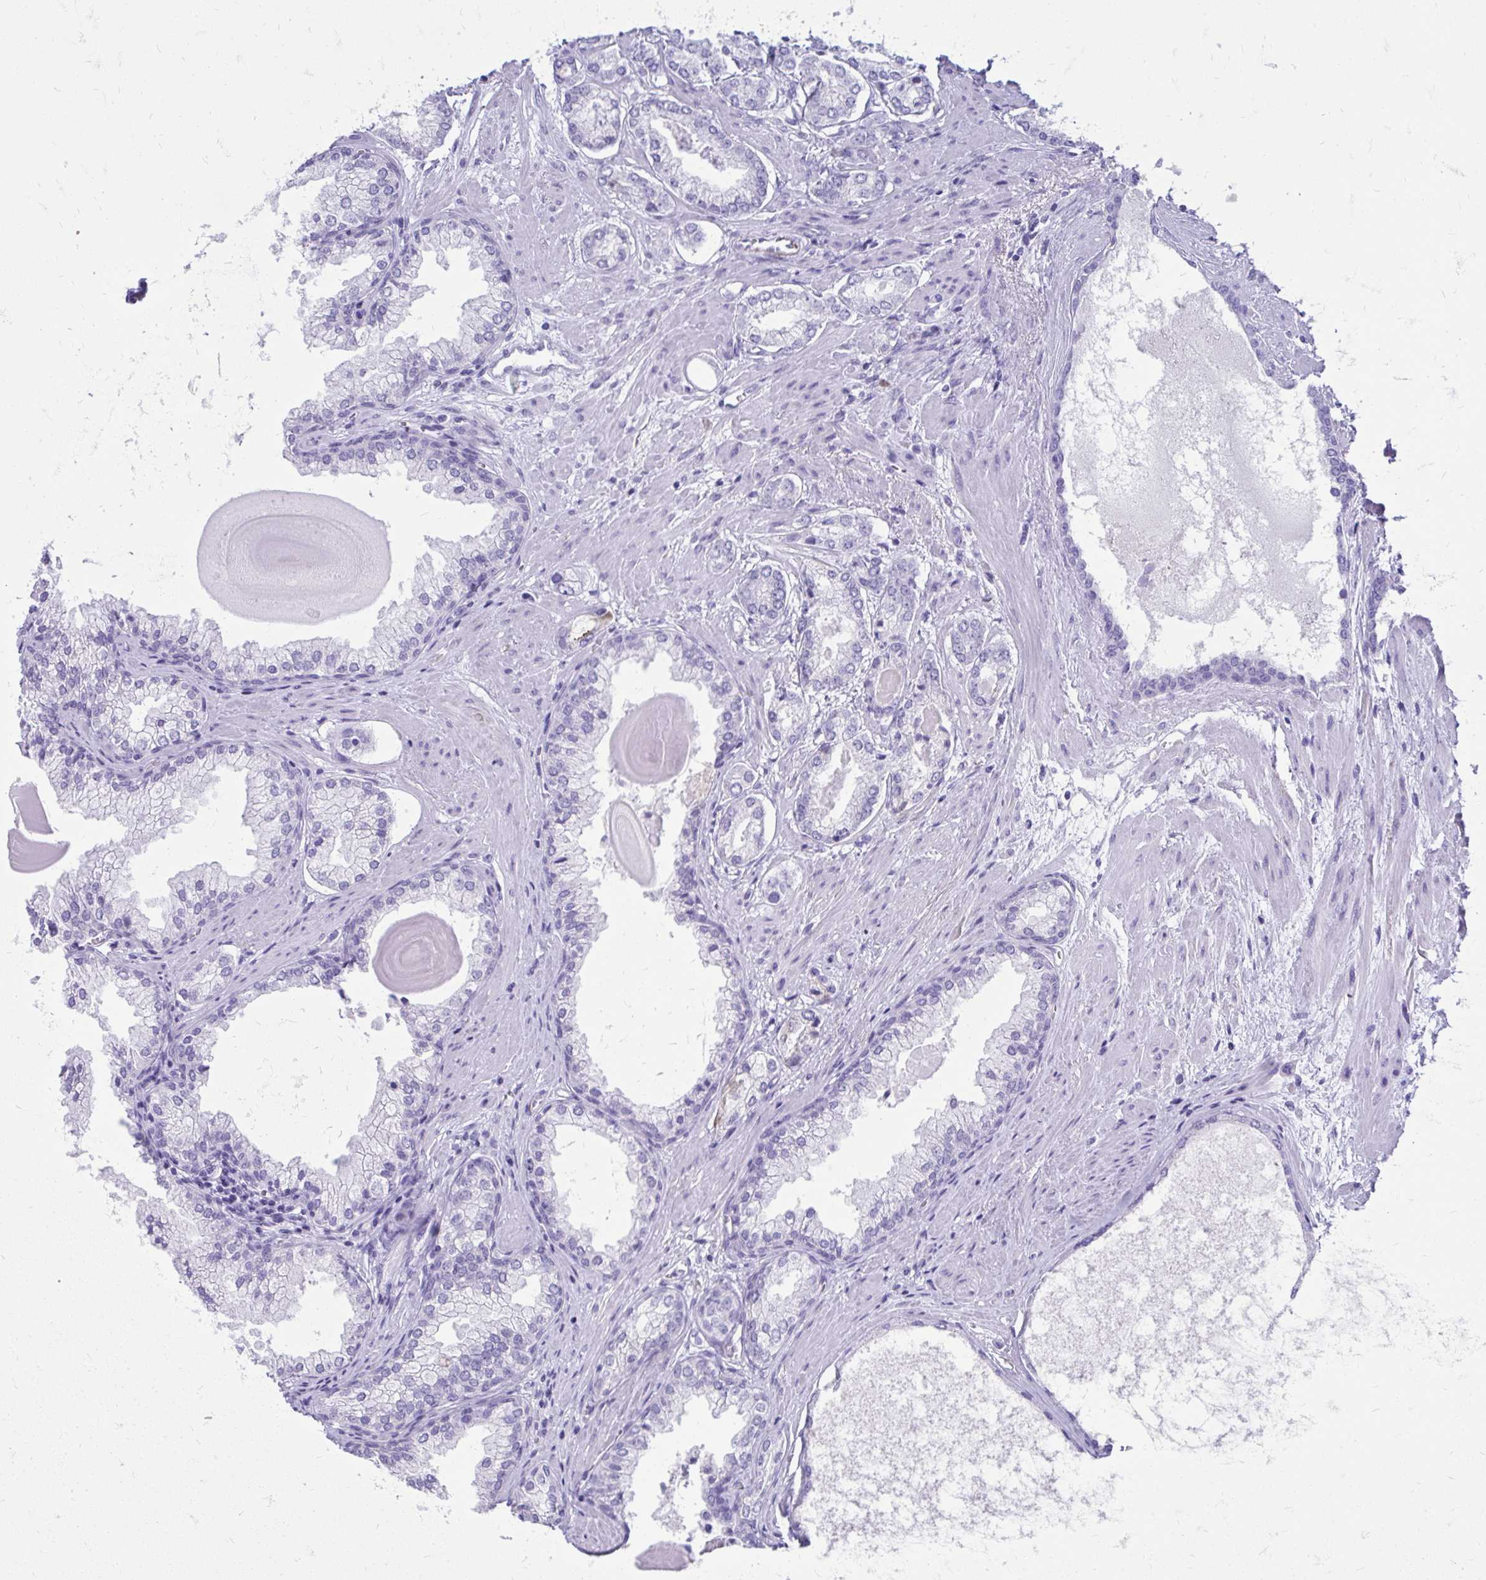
{"staining": {"intensity": "negative", "quantity": "none", "location": "none"}, "tissue": "prostate cancer", "cell_type": "Tumor cells", "image_type": "cancer", "snomed": [{"axis": "morphology", "description": "Adenocarcinoma, Low grade"}, {"axis": "topography", "description": "Prostate"}], "caption": "DAB (3,3'-diaminobenzidine) immunohistochemical staining of prostate cancer demonstrates no significant positivity in tumor cells.", "gene": "SATL1", "patient": {"sex": "male", "age": 64}}